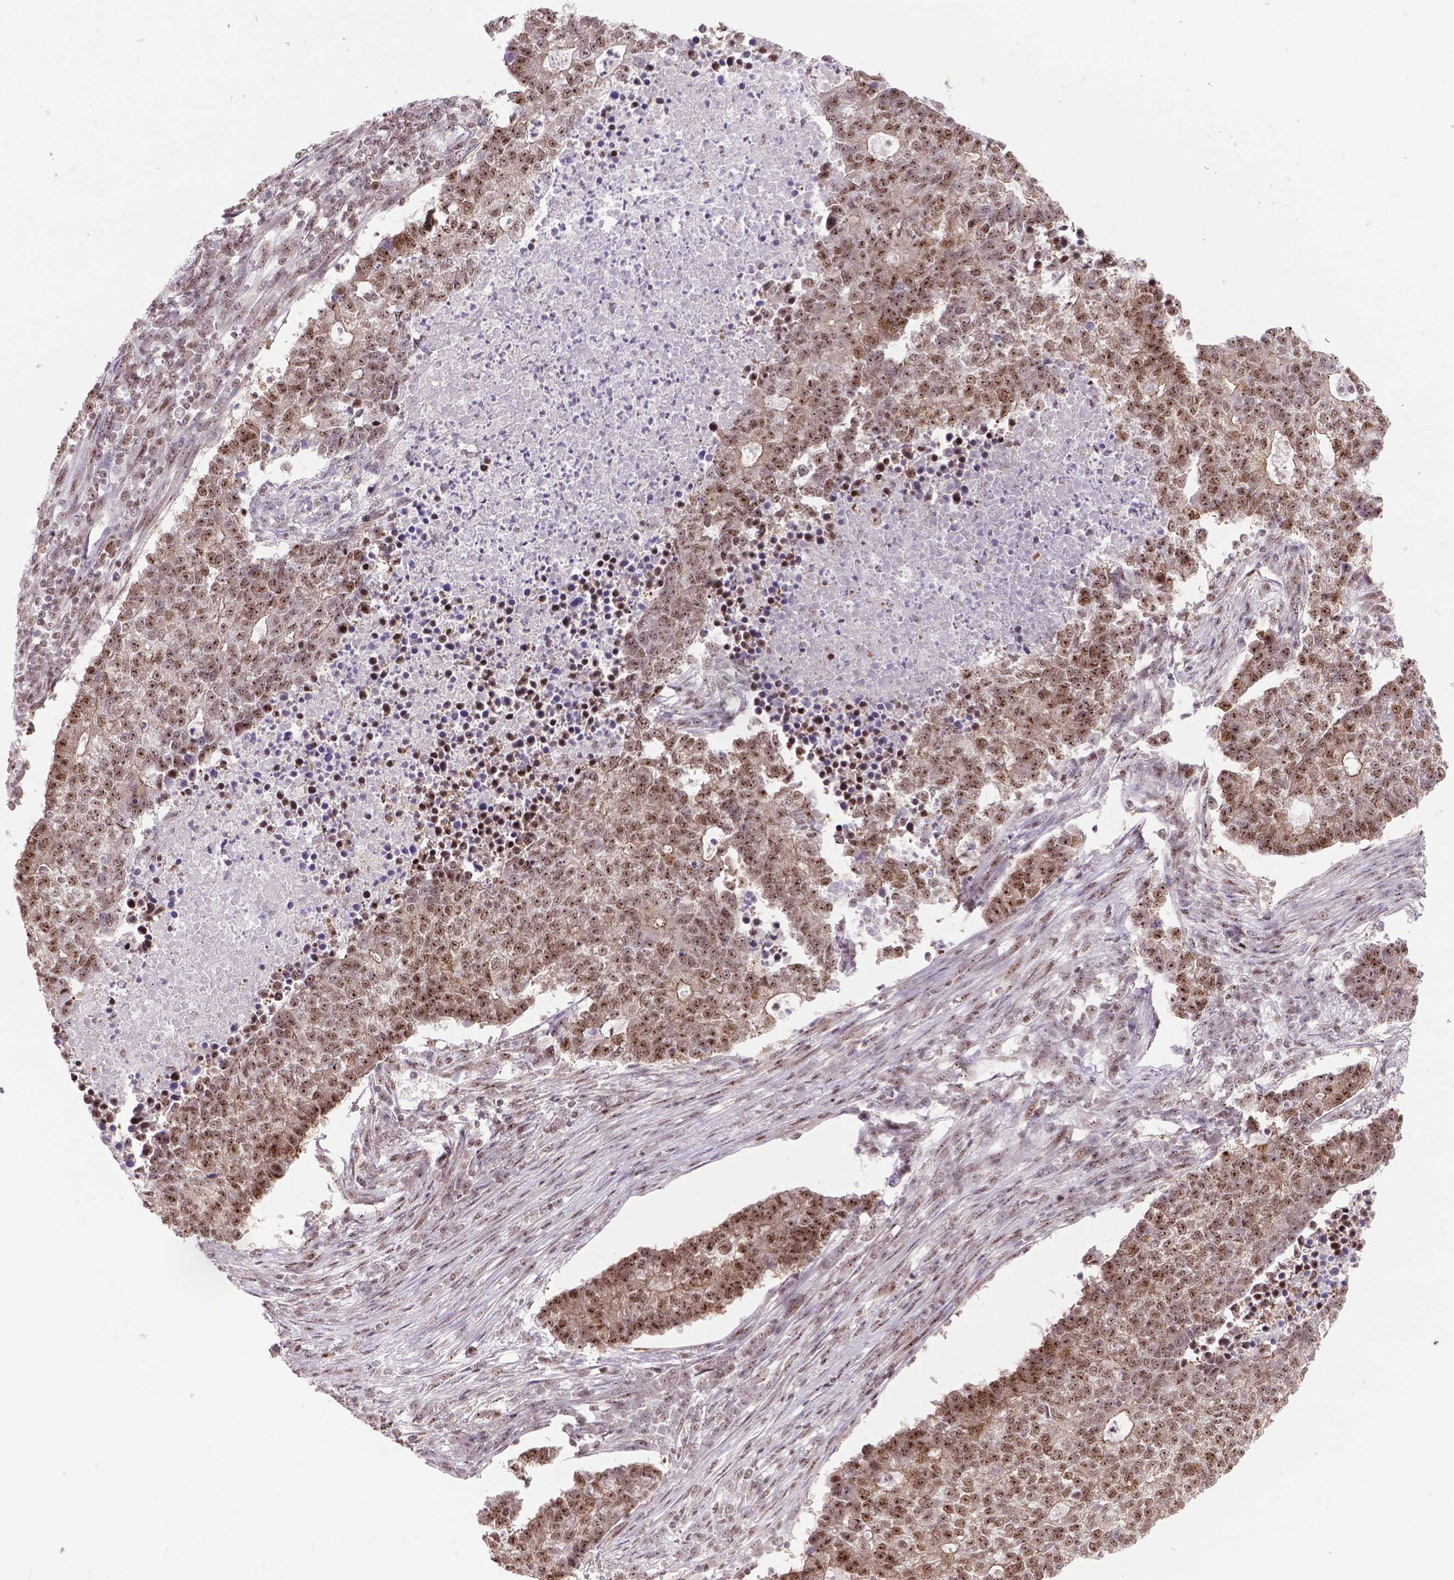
{"staining": {"intensity": "moderate", "quantity": ">75%", "location": "nuclear"}, "tissue": "lung cancer", "cell_type": "Tumor cells", "image_type": "cancer", "snomed": [{"axis": "morphology", "description": "Adenocarcinoma, NOS"}, {"axis": "topography", "description": "Lung"}], "caption": "This photomicrograph exhibits immunohistochemistry (IHC) staining of human adenocarcinoma (lung), with medium moderate nuclear positivity in about >75% of tumor cells.", "gene": "CSNK2A1", "patient": {"sex": "male", "age": 57}}